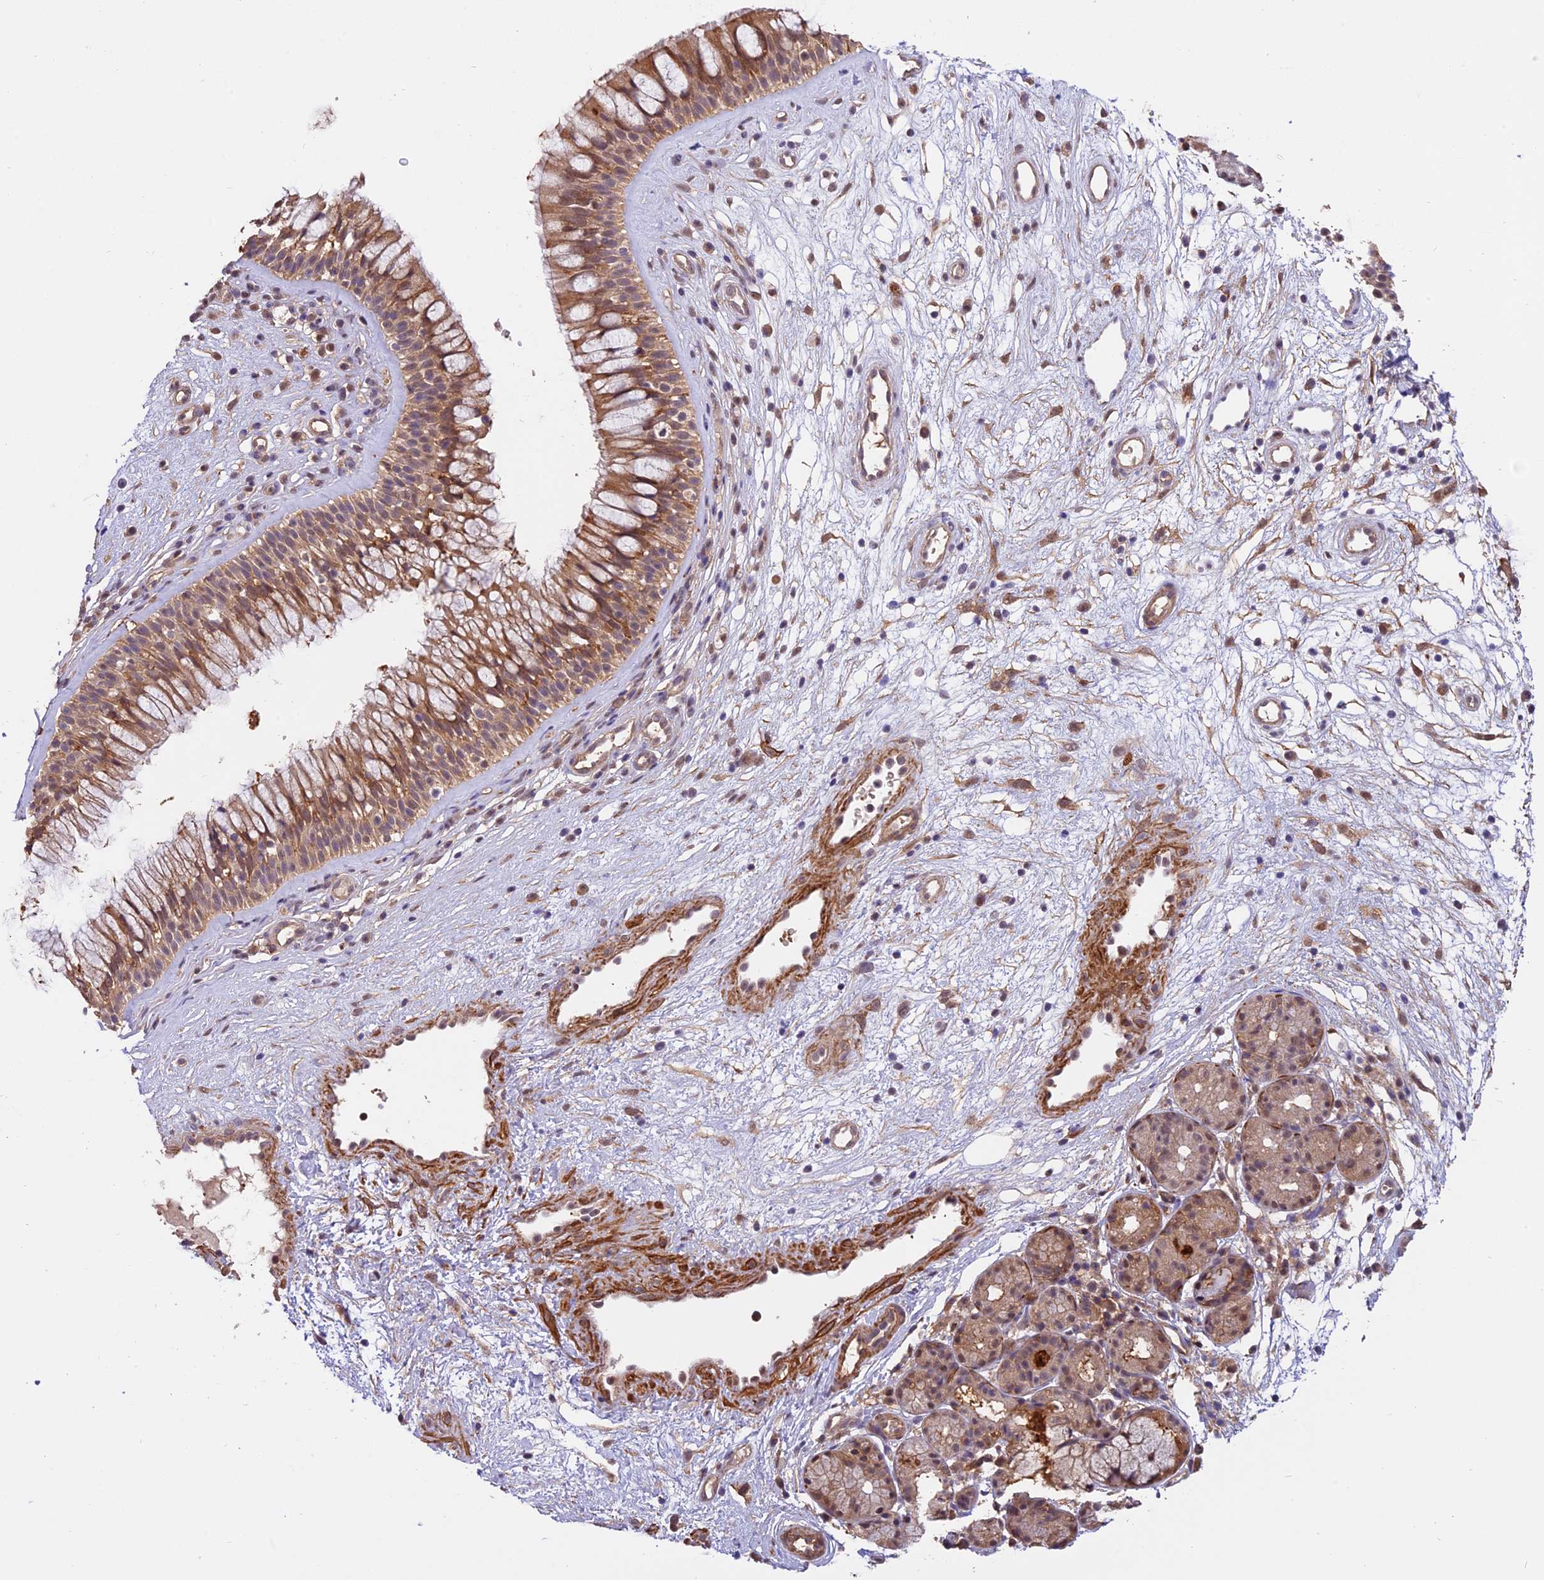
{"staining": {"intensity": "moderate", "quantity": ">75%", "location": "cytoplasmic/membranous"}, "tissue": "nasopharynx", "cell_type": "Respiratory epithelial cells", "image_type": "normal", "snomed": [{"axis": "morphology", "description": "Normal tissue, NOS"}, {"axis": "topography", "description": "Nasopharynx"}], "caption": "Immunohistochemical staining of normal nasopharynx shows moderate cytoplasmic/membranous protein positivity in approximately >75% of respiratory epithelial cells.", "gene": "PSMB3", "patient": {"sex": "male", "age": 32}}